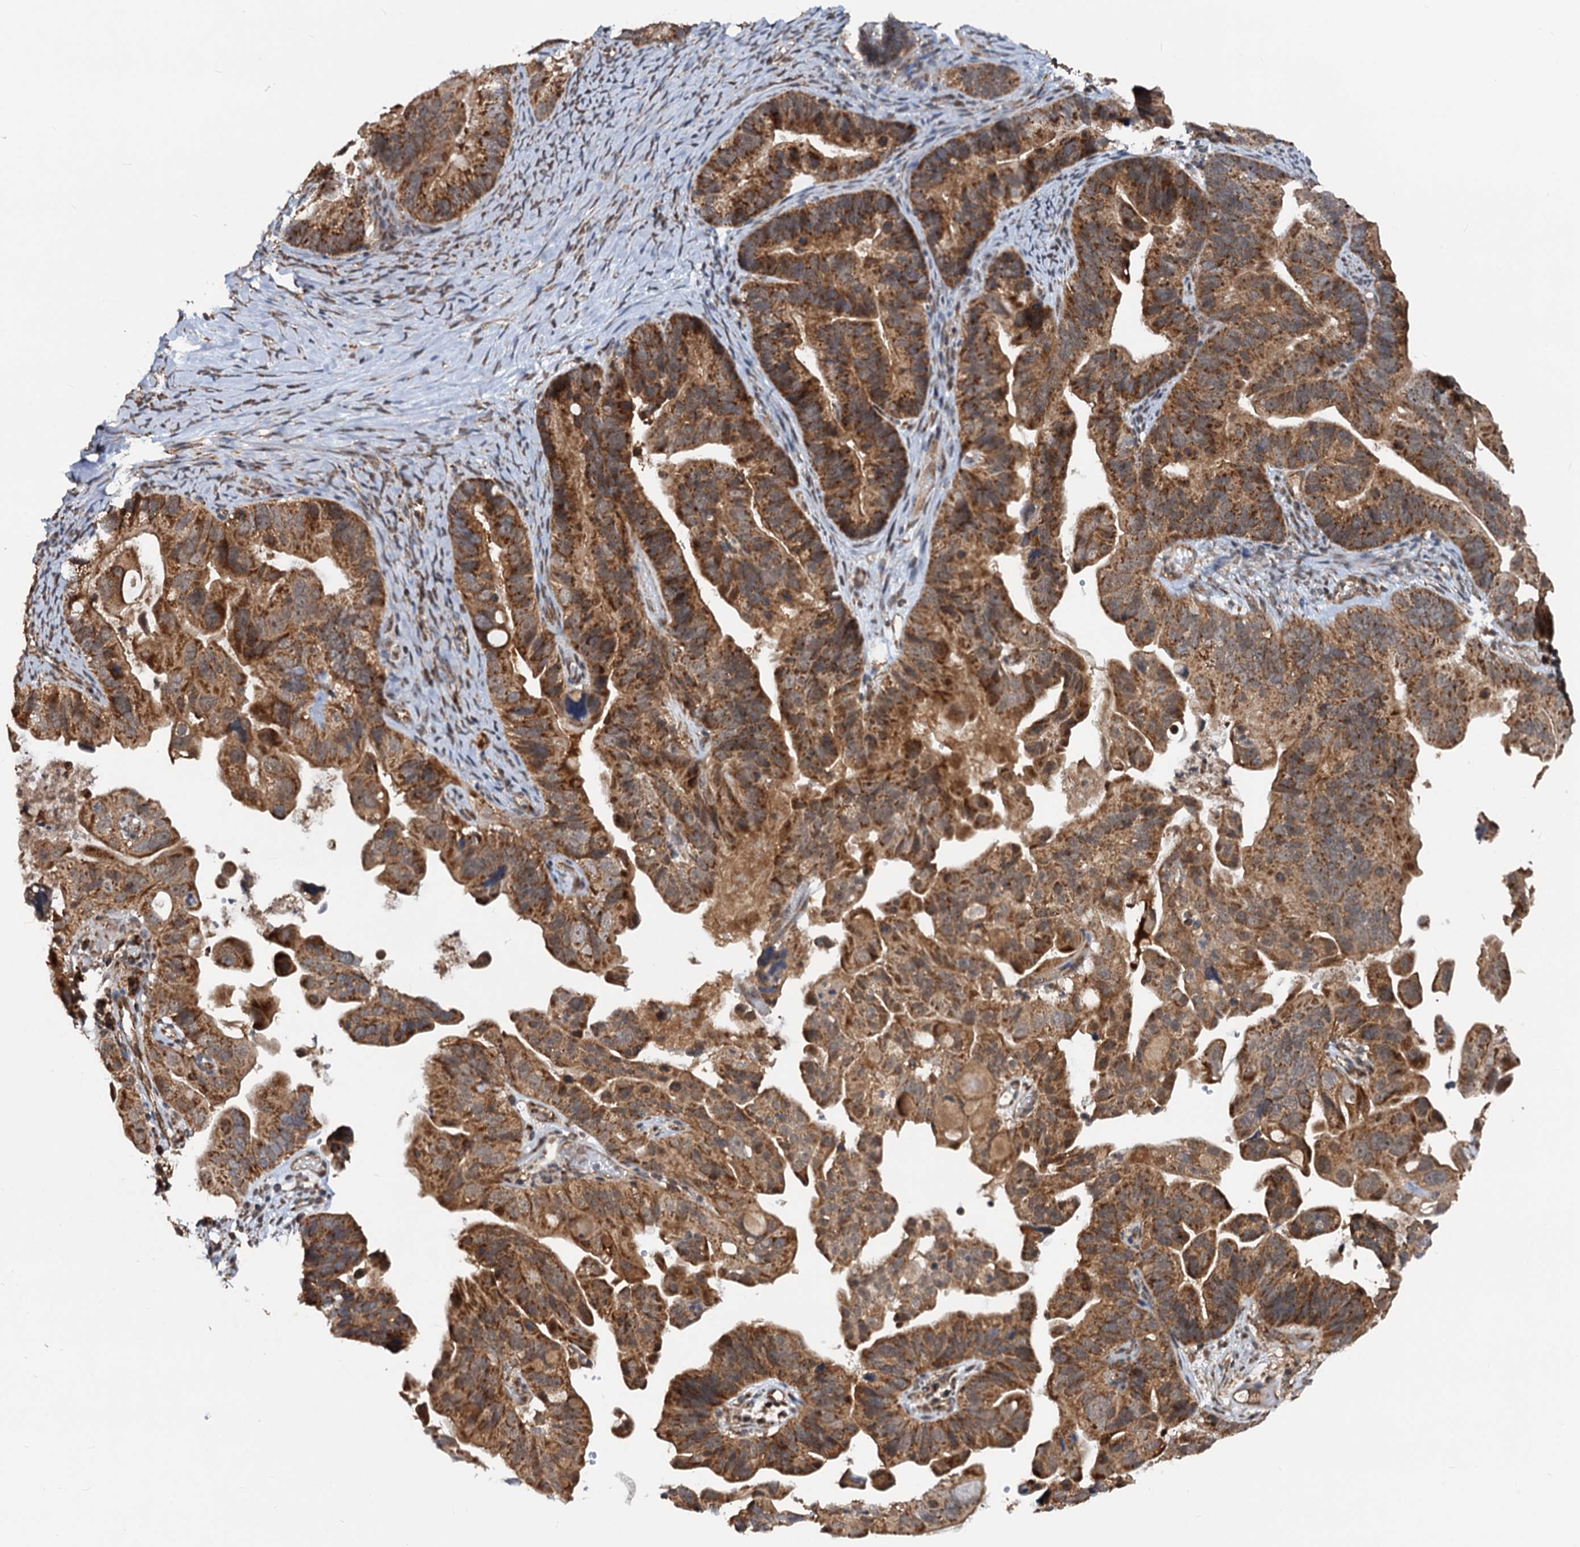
{"staining": {"intensity": "strong", "quantity": ">75%", "location": "cytoplasmic/membranous"}, "tissue": "ovarian cancer", "cell_type": "Tumor cells", "image_type": "cancer", "snomed": [{"axis": "morphology", "description": "Cystadenocarcinoma, serous, NOS"}, {"axis": "topography", "description": "Ovary"}], "caption": "The photomicrograph exhibits a brown stain indicating the presence of a protein in the cytoplasmic/membranous of tumor cells in ovarian serous cystadenocarcinoma.", "gene": "CEP76", "patient": {"sex": "female", "age": 56}}